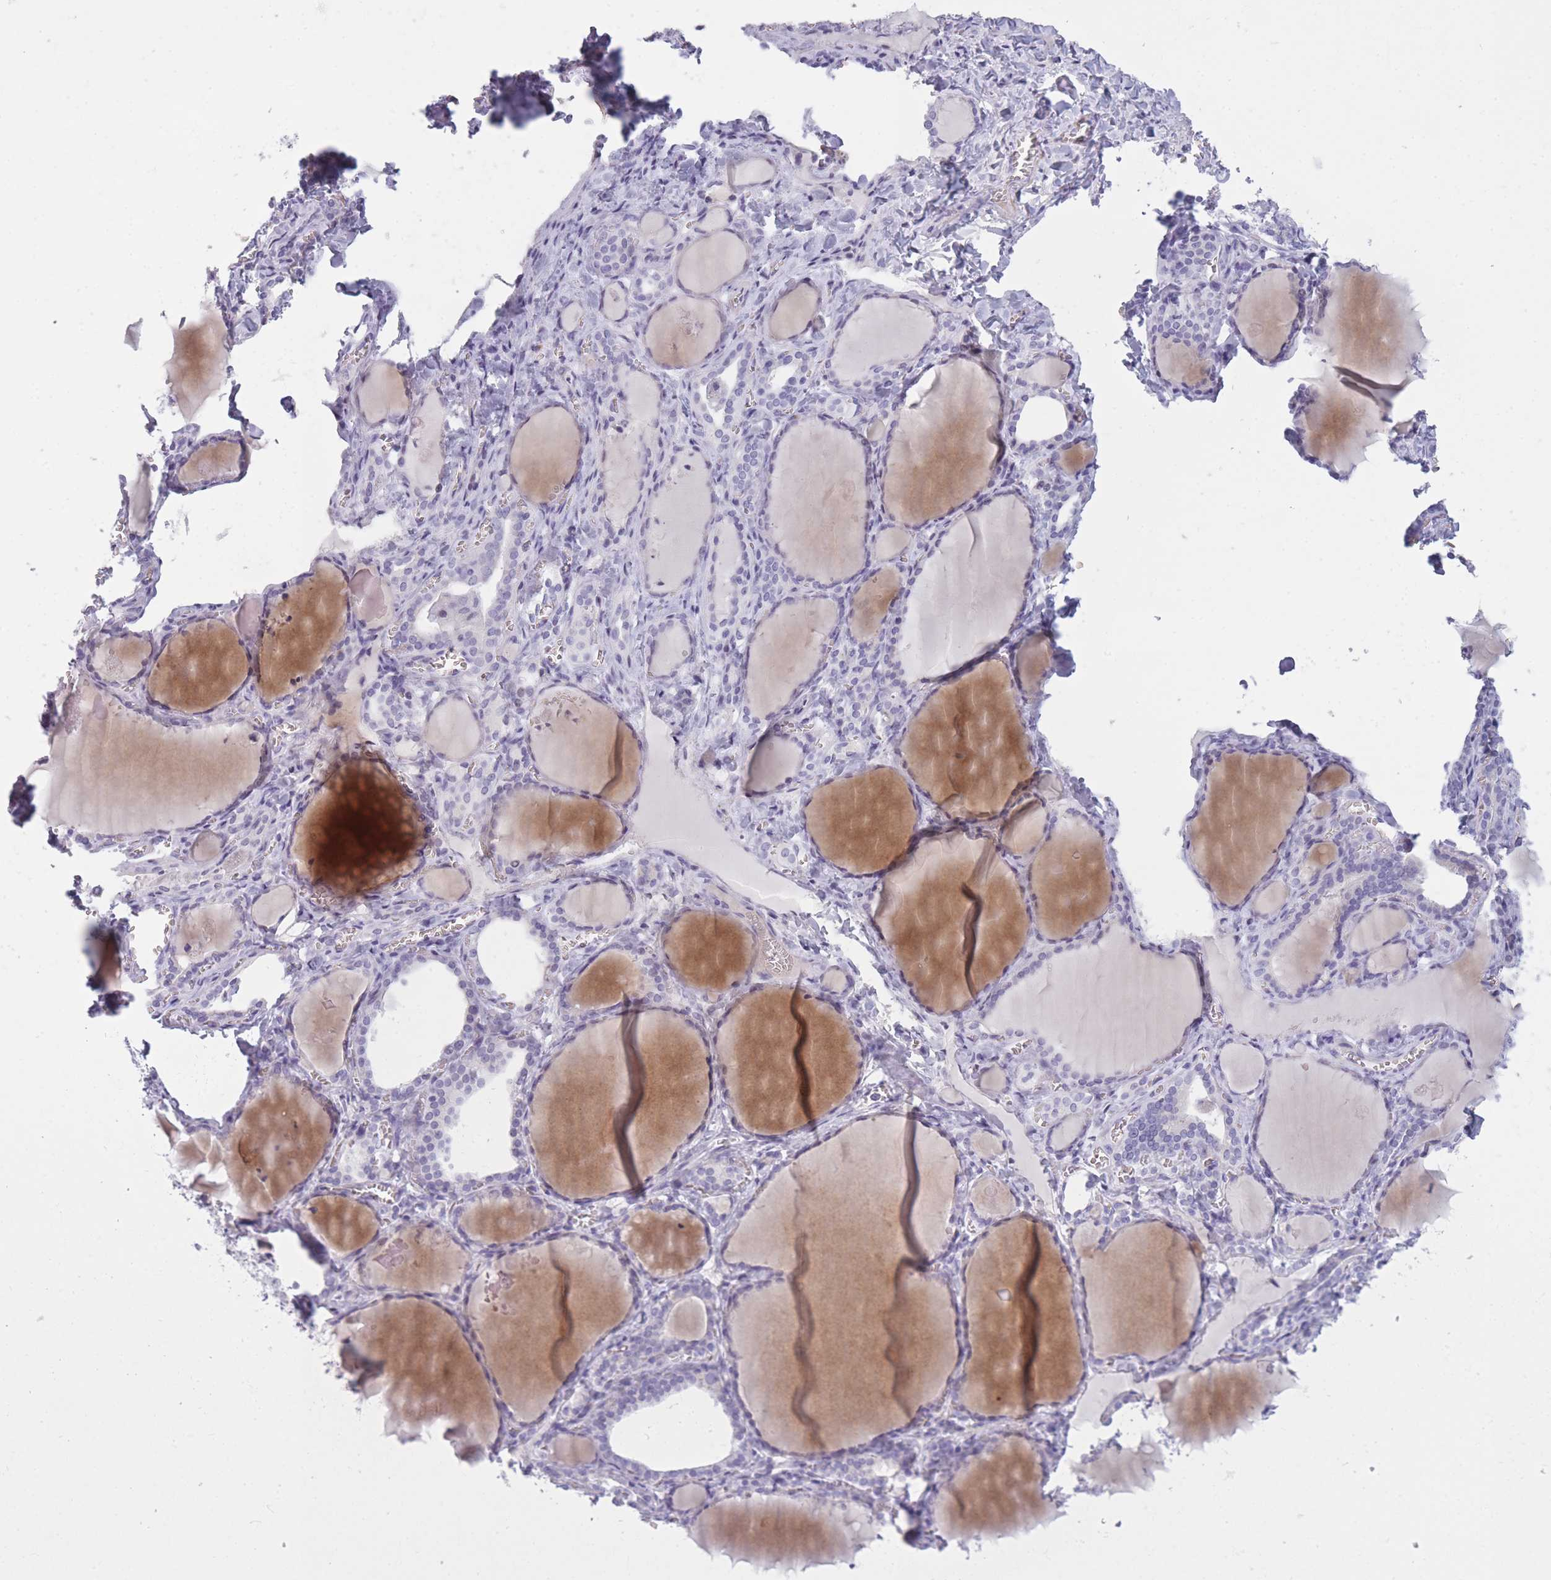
{"staining": {"intensity": "negative", "quantity": "none", "location": "none"}, "tissue": "thyroid gland", "cell_type": "Glandular cells", "image_type": "normal", "snomed": [{"axis": "morphology", "description": "Normal tissue, NOS"}, {"axis": "topography", "description": "Thyroid gland"}], "caption": "Immunohistochemistry photomicrograph of unremarkable human thyroid gland stained for a protein (brown), which demonstrates no positivity in glandular cells.", "gene": "GOLGA6A", "patient": {"sex": "female", "age": 42}}